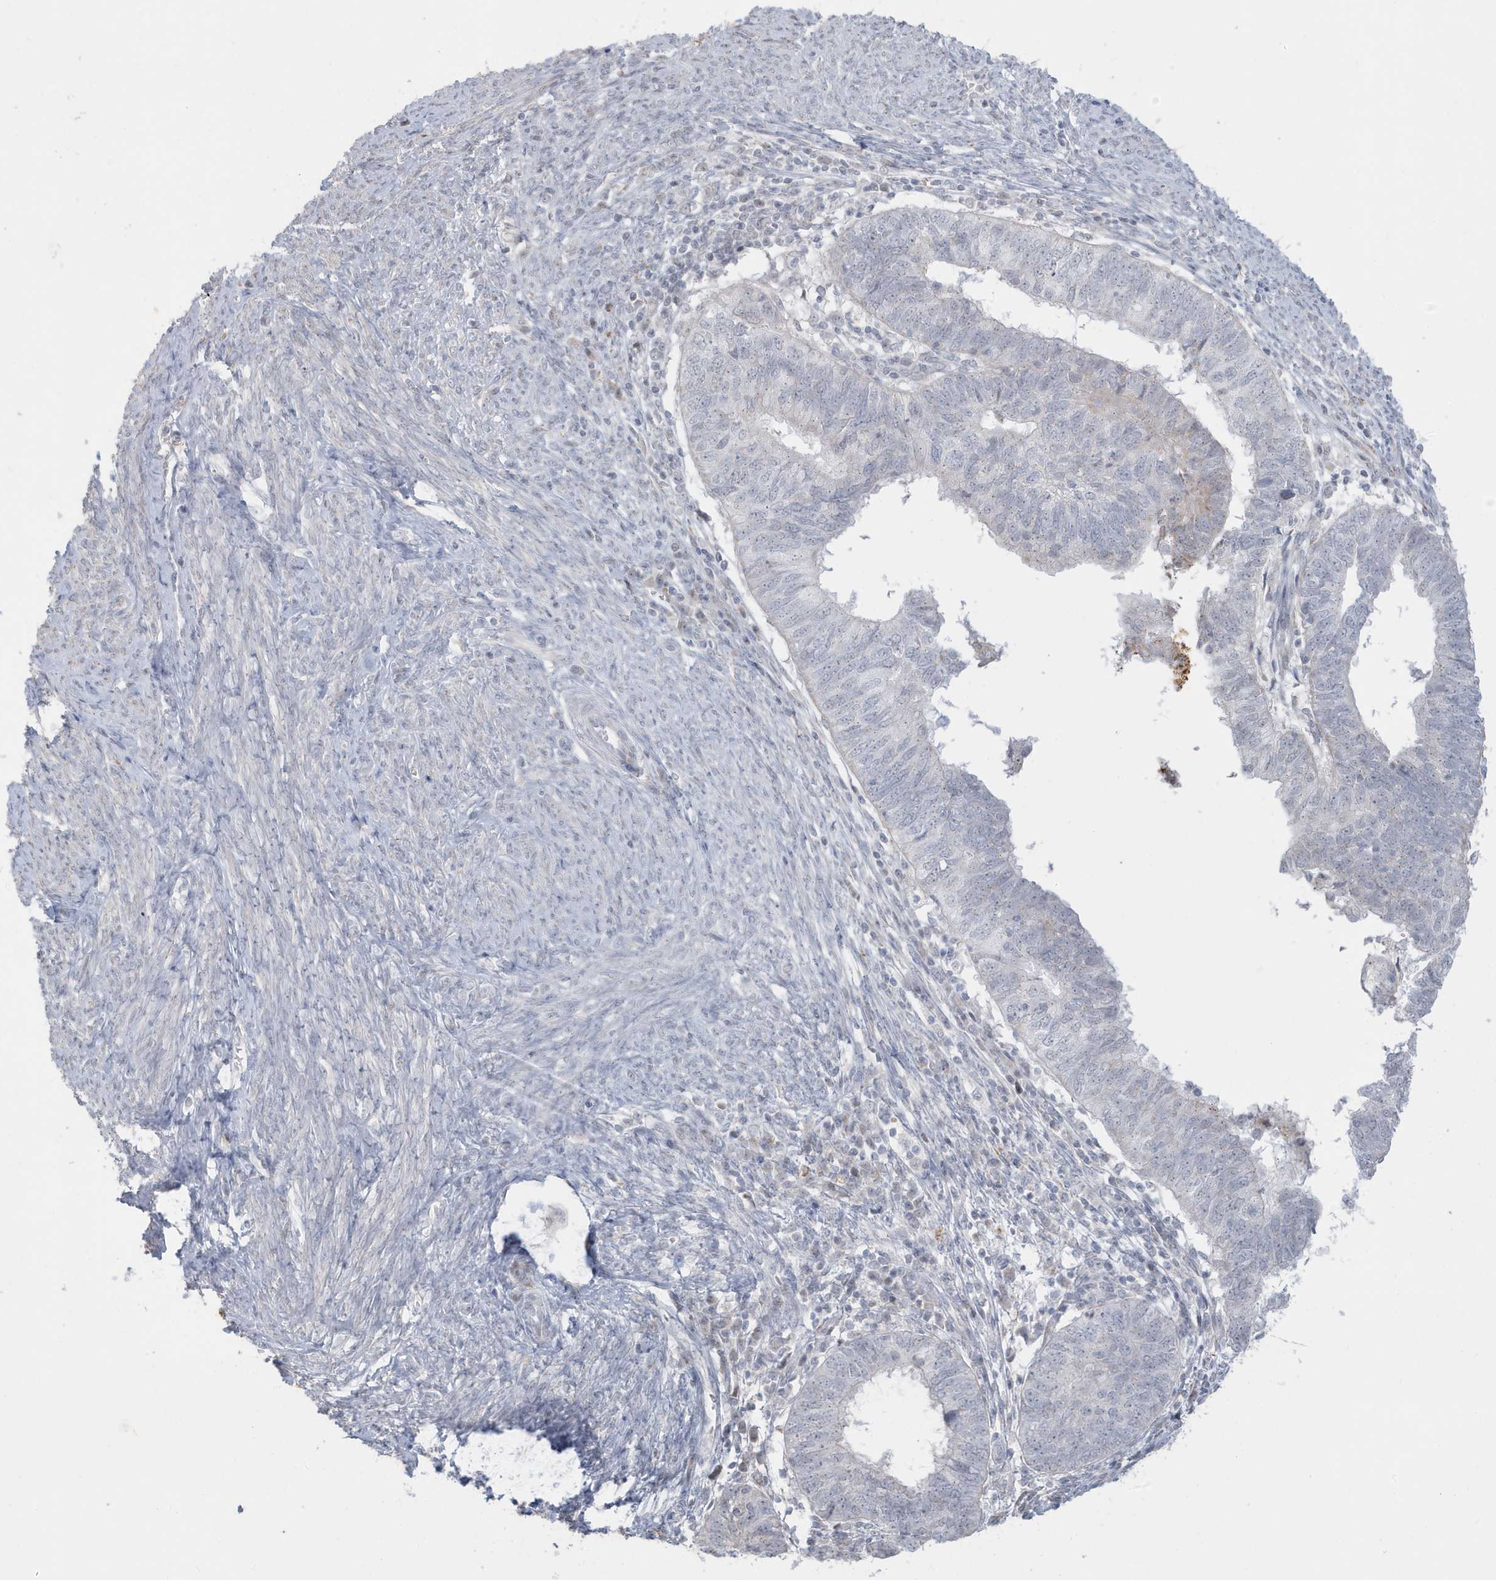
{"staining": {"intensity": "negative", "quantity": "none", "location": "none"}, "tissue": "endometrial cancer", "cell_type": "Tumor cells", "image_type": "cancer", "snomed": [{"axis": "morphology", "description": "Adenocarcinoma, NOS"}, {"axis": "topography", "description": "Uterus"}], "caption": "There is no significant staining in tumor cells of endometrial cancer.", "gene": "FNDC1", "patient": {"sex": "female", "age": 77}}